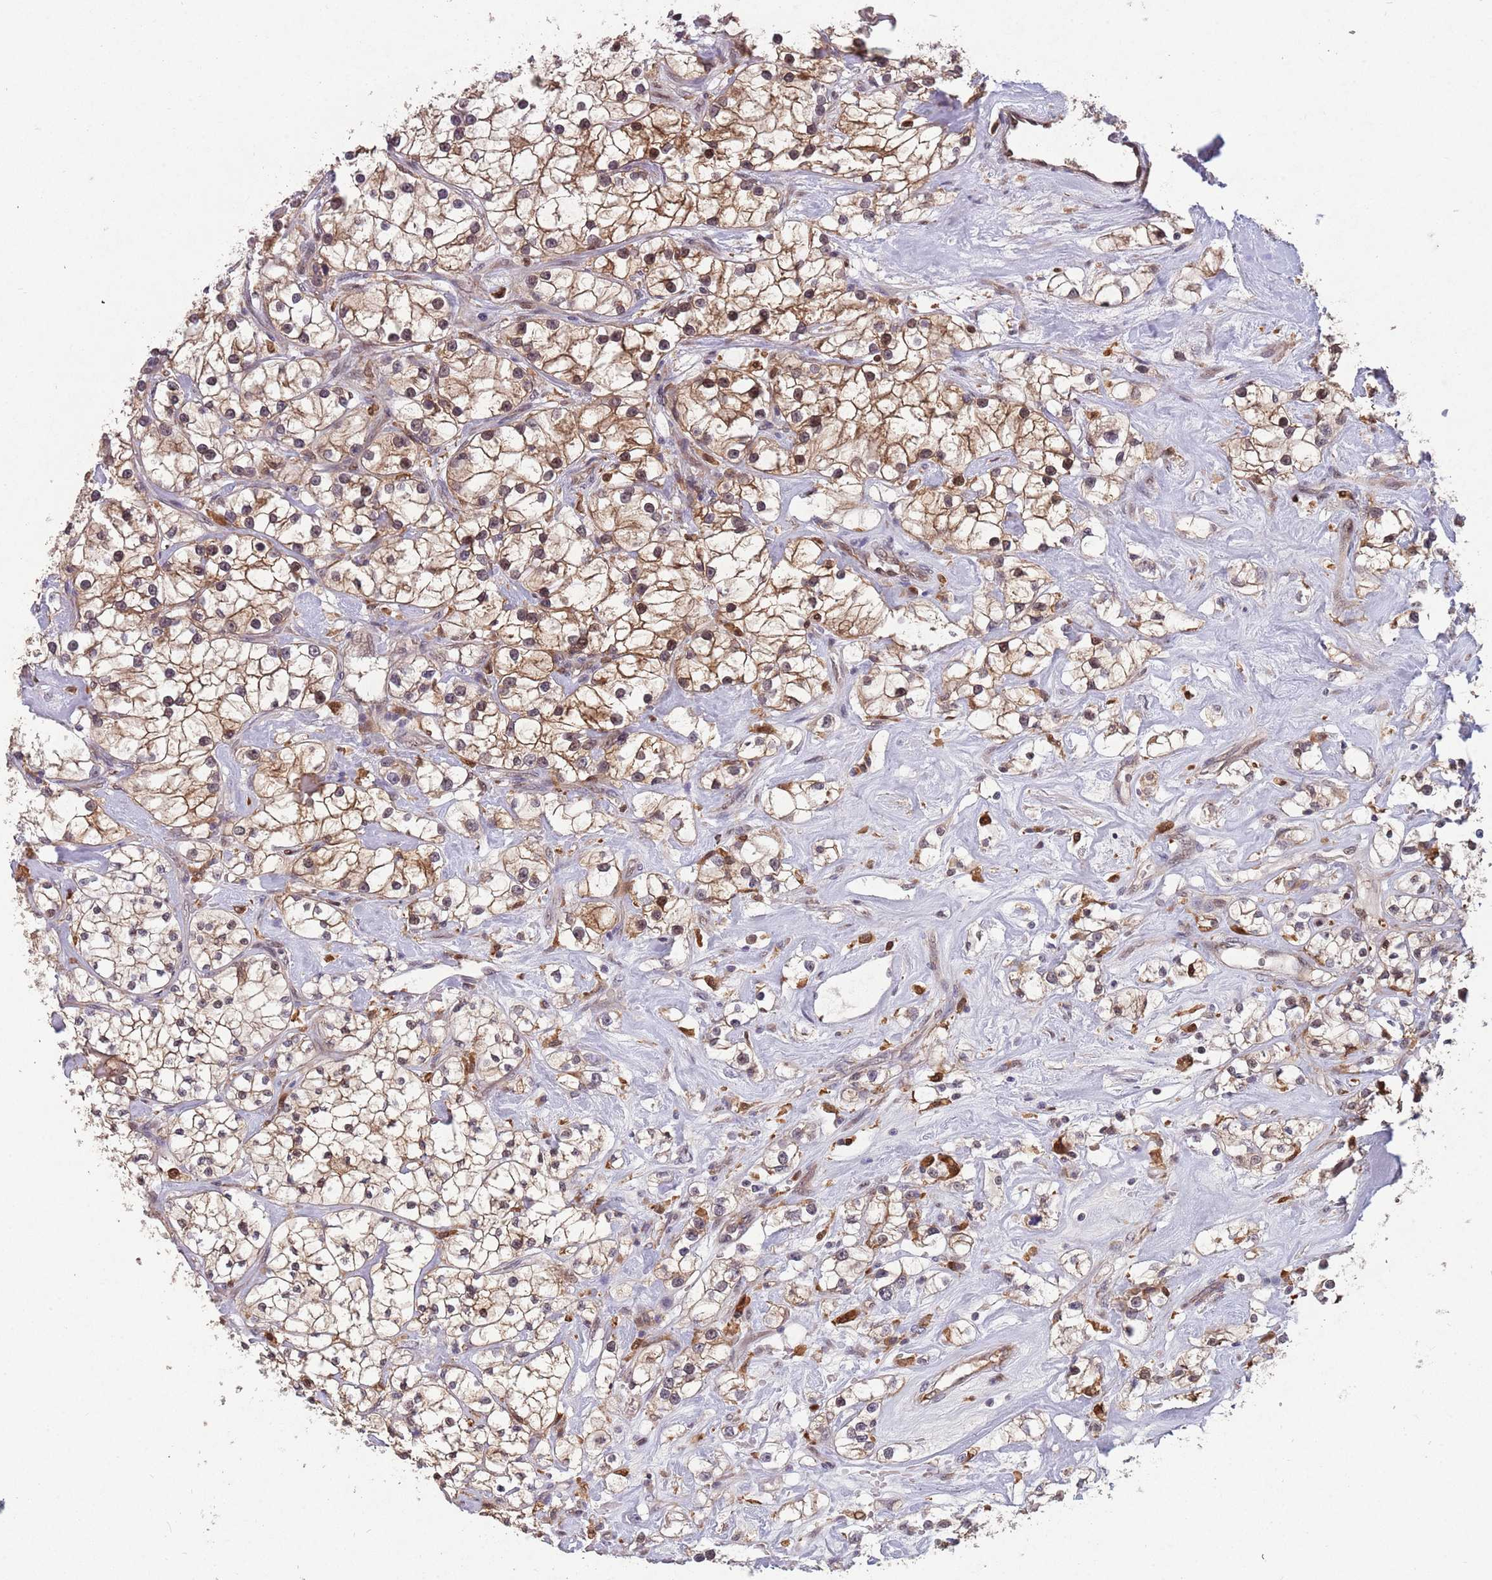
{"staining": {"intensity": "moderate", "quantity": ">75%", "location": "cytoplasmic/membranous,nuclear"}, "tissue": "renal cancer", "cell_type": "Tumor cells", "image_type": "cancer", "snomed": [{"axis": "morphology", "description": "Adenocarcinoma, NOS"}, {"axis": "topography", "description": "Kidney"}], "caption": "Immunohistochemical staining of renal adenocarcinoma displays moderate cytoplasmic/membranous and nuclear protein staining in approximately >75% of tumor cells. The staining was performed using DAB, with brown indicating positive protein expression. Nuclei are stained blue with hematoxylin.", "gene": "ZNF639", "patient": {"sex": "male", "age": 77}}